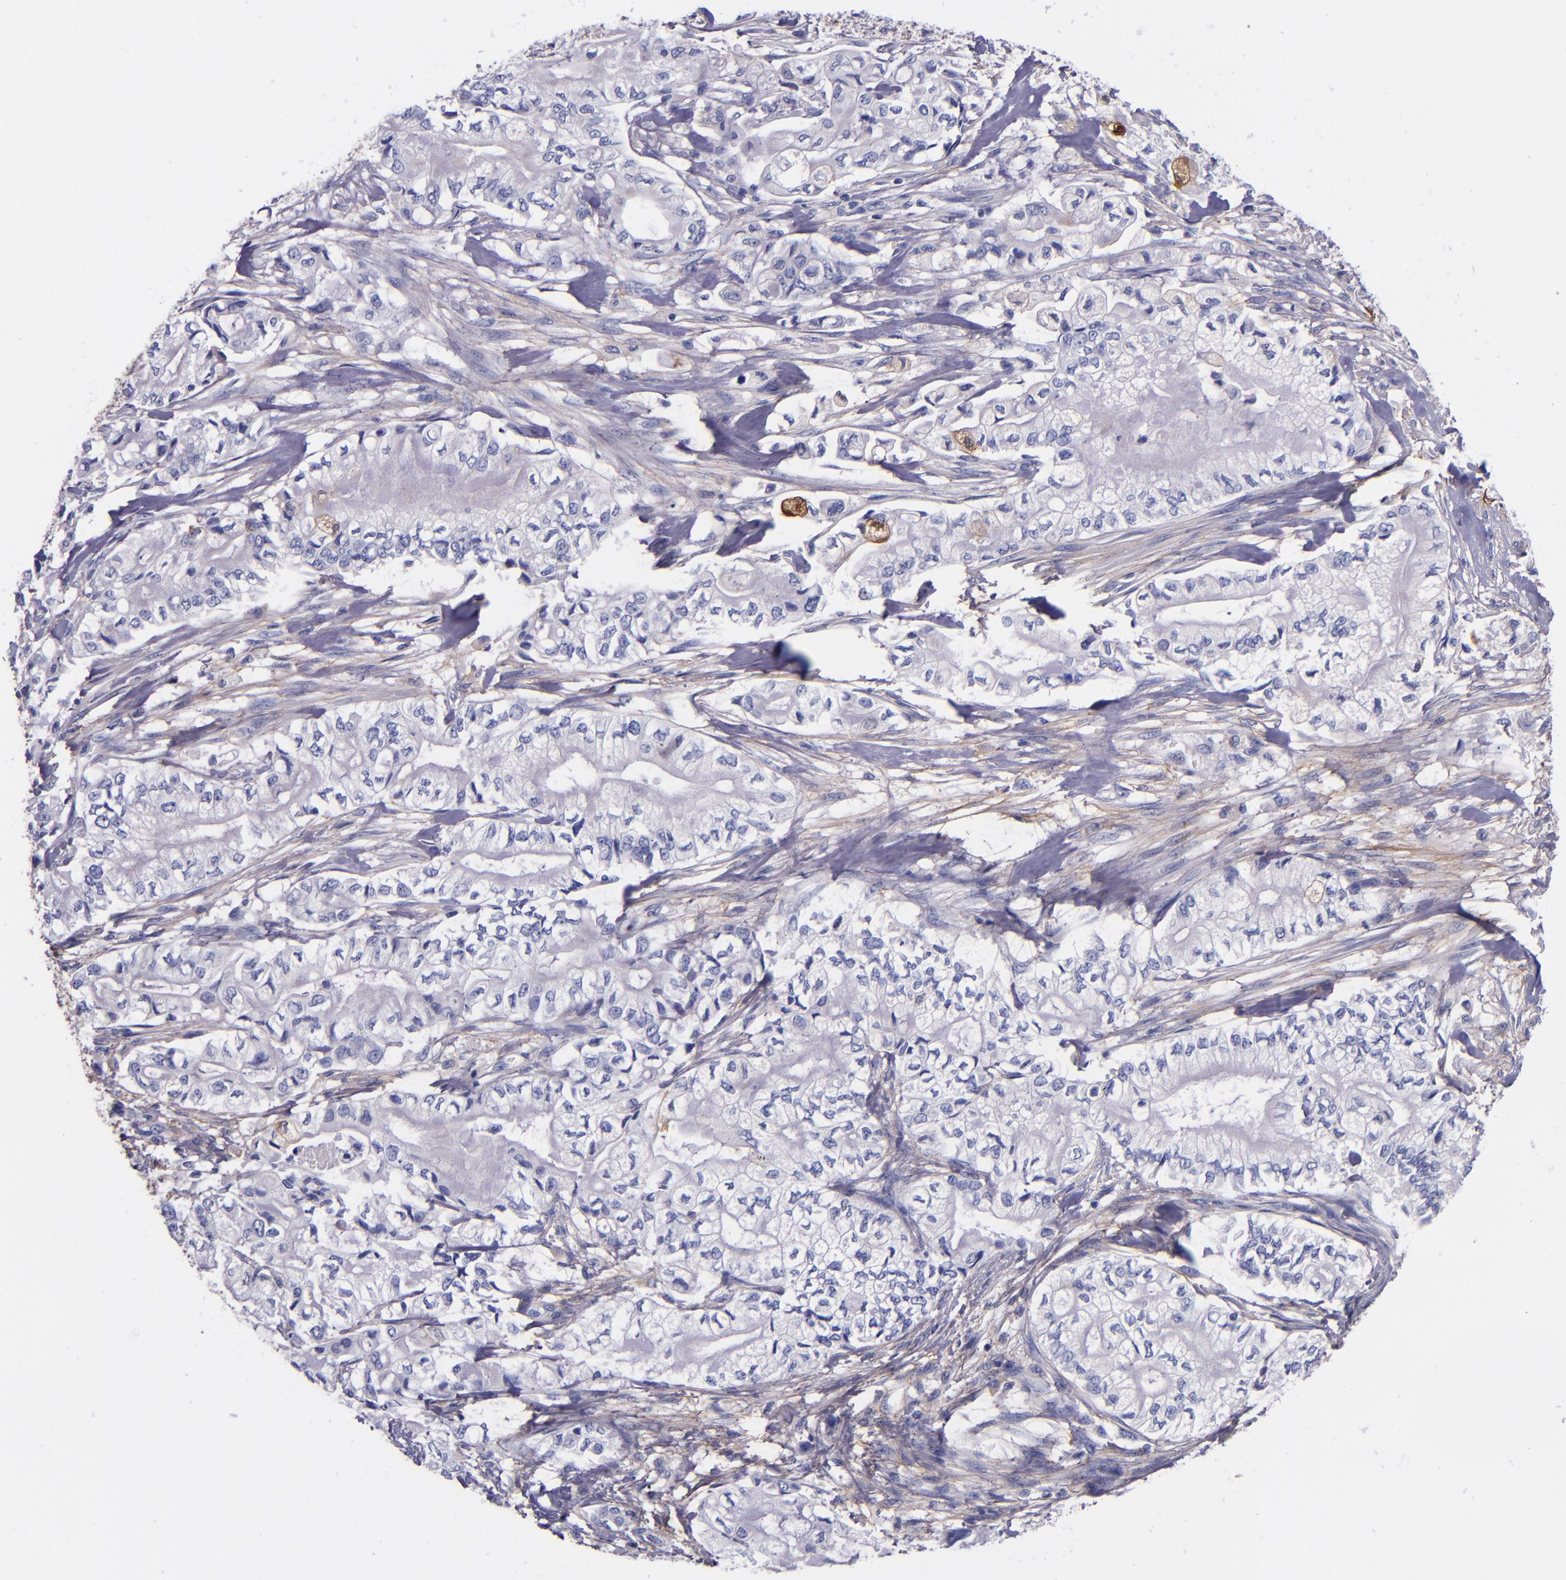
{"staining": {"intensity": "negative", "quantity": "none", "location": "none"}, "tissue": "pancreatic cancer", "cell_type": "Tumor cells", "image_type": "cancer", "snomed": [{"axis": "morphology", "description": "Adenocarcinoma, NOS"}, {"axis": "topography", "description": "Pancreas"}], "caption": "High magnification brightfield microscopy of pancreatic cancer stained with DAB (brown) and counterstained with hematoxylin (blue): tumor cells show no significant positivity.", "gene": "IVL", "patient": {"sex": "male", "age": 79}}